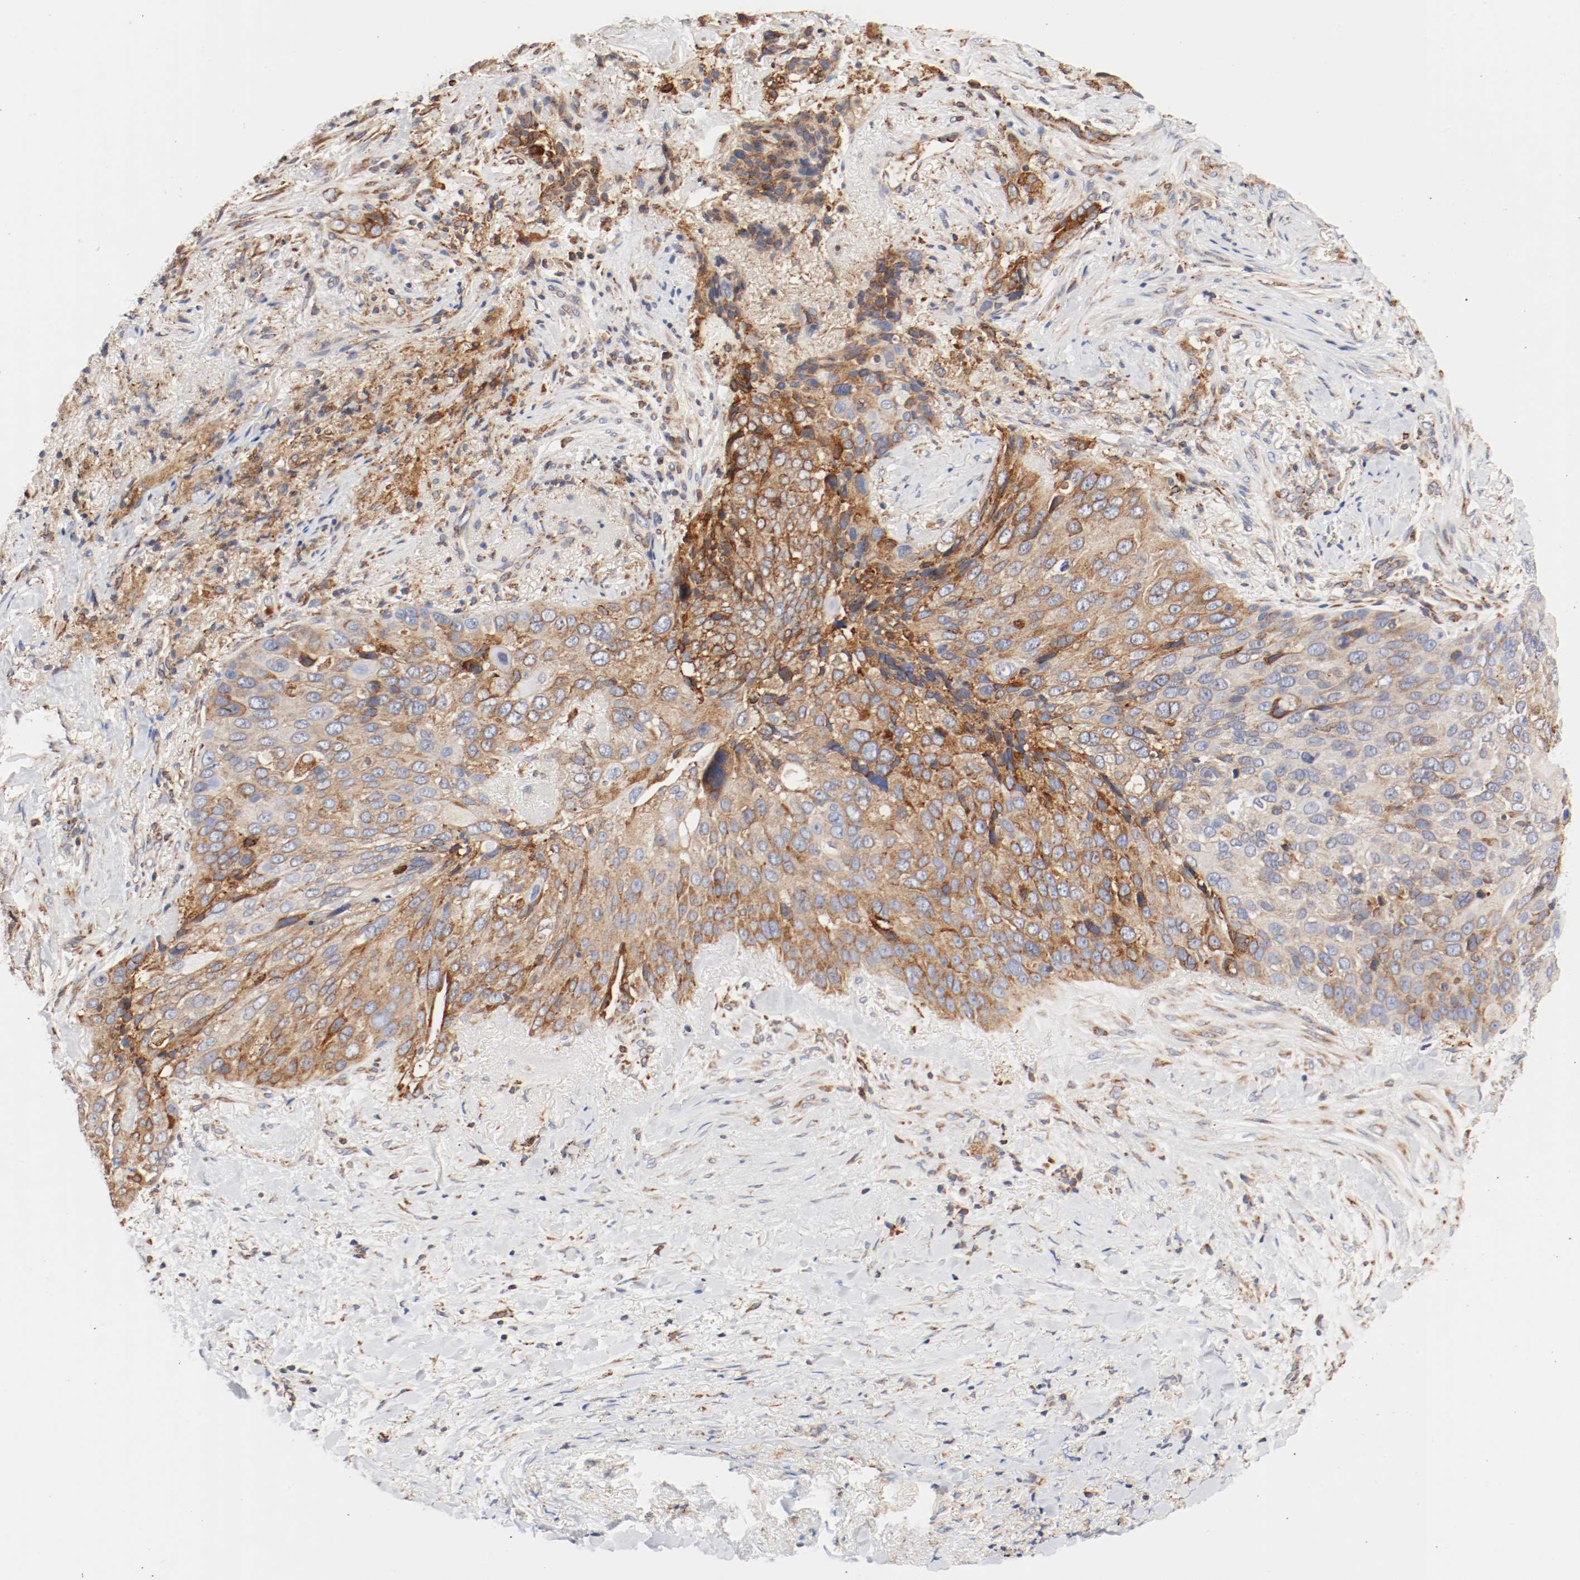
{"staining": {"intensity": "moderate", "quantity": ">75%", "location": "cytoplasmic/membranous"}, "tissue": "lung cancer", "cell_type": "Tumor cells", "image_type": "cancer", "snomed": [{"axis": "morphology", "description": "Squamous cell carcinoma, NOS"}, {"axis": "topography", "description": "Lung"}], "caption": "Tumor cells exhibit medium levels of moderate cytoplasmic/membranous staining in approximately >75% of cells in human squamous cell carcinoma (lung). (DAB = brown stain, brightfield microscopy at high magnification).", "gene": "PDPK1", "patient": {"sex": "male", "age": 54}}